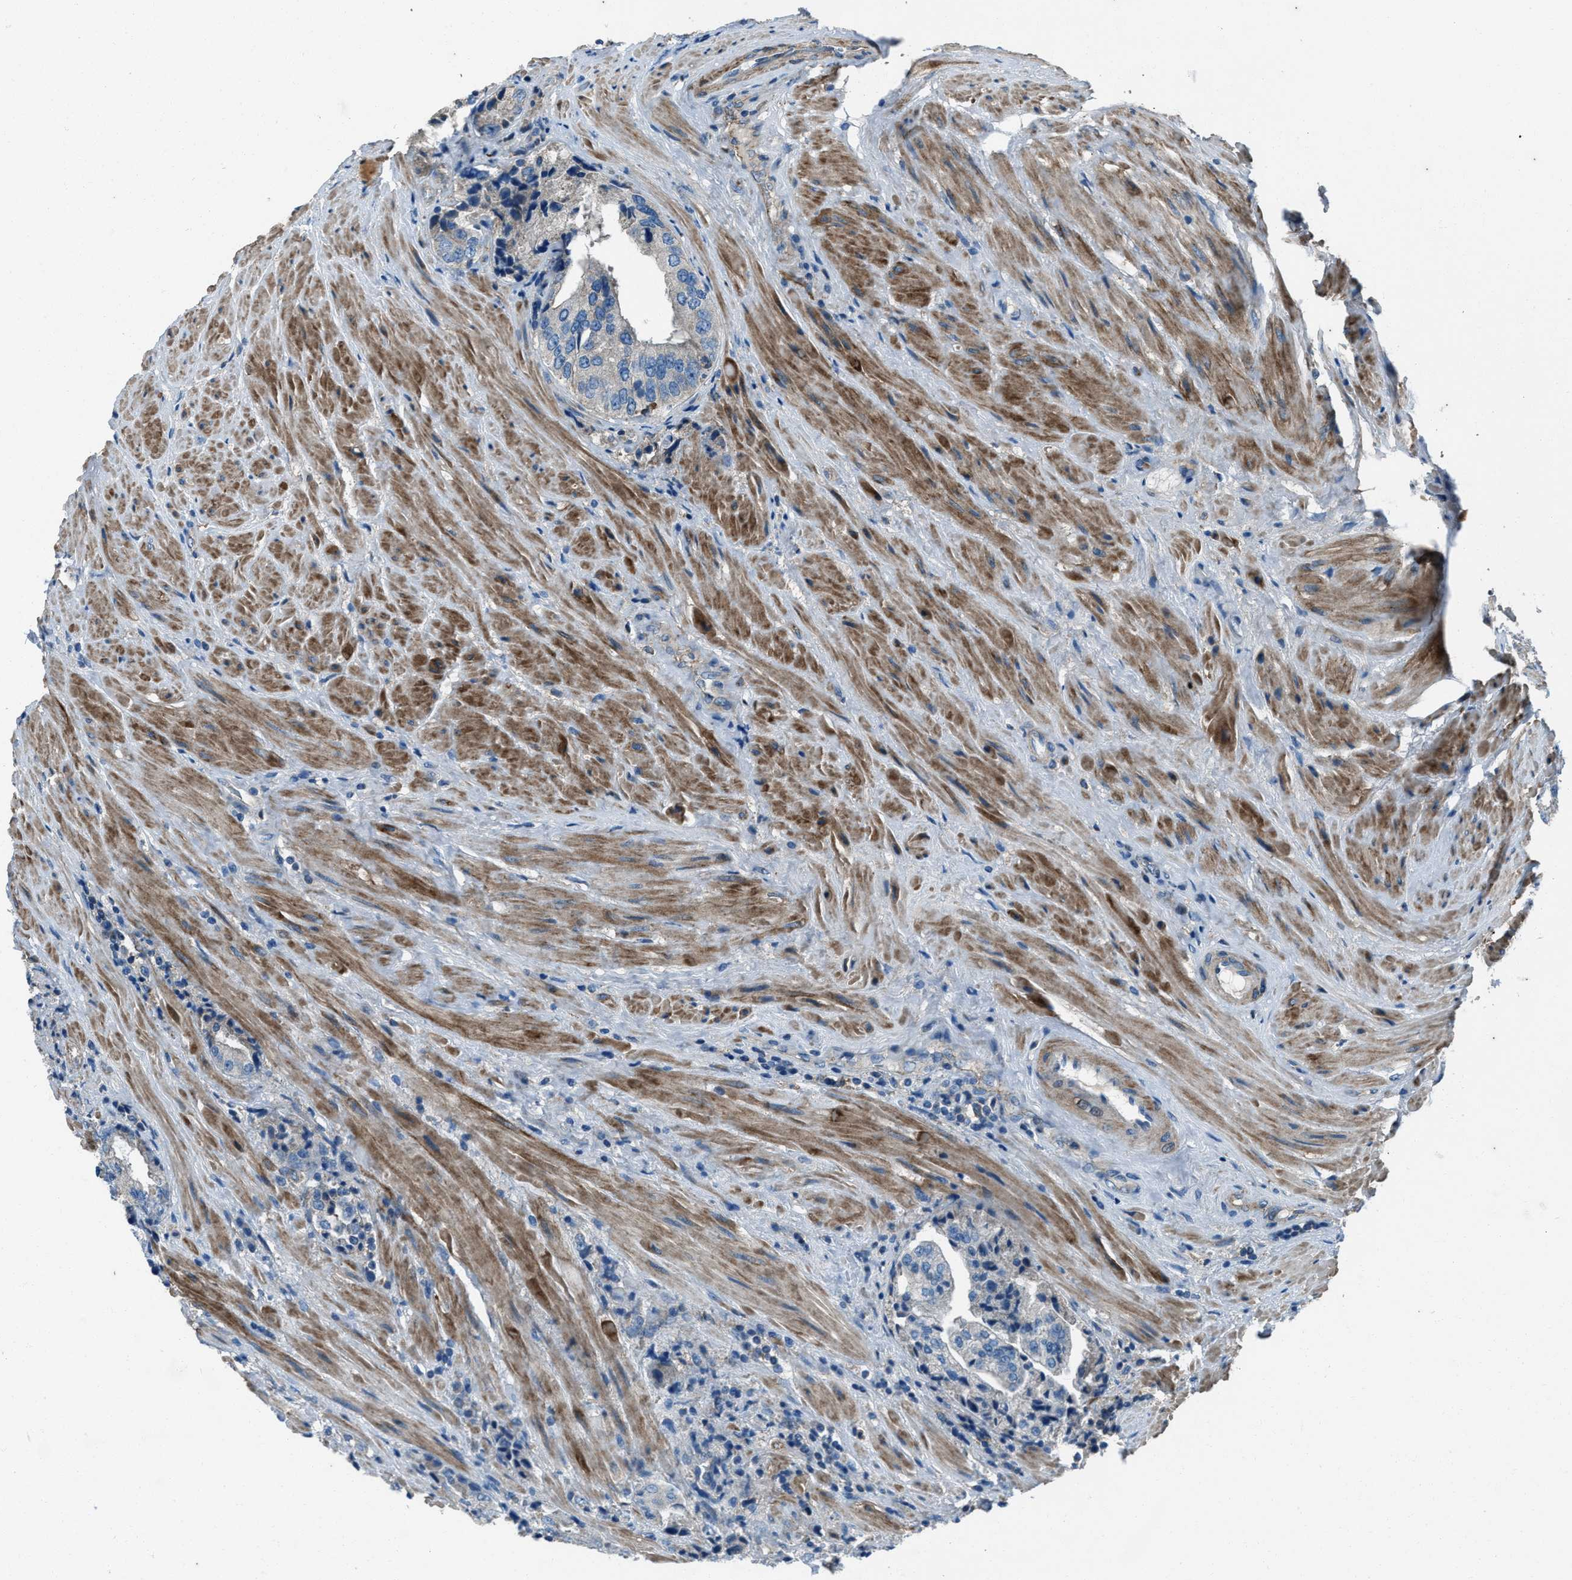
{"staining": {"intensity": "negative", "quantity": "none", "location": "none"}, "tissue": "prostate cancer", "cell_type": "Tumor cells", "image_type": "cancer", "snomed": [{"axis": "morphology", "description": "Adenocarcinoma, High grade"}, {"axis": "topography", "description": "Prostate"}], "caption": "There is no significant expression in tumor cells of prostate cancer (high-grade adenocarcinoma). (DAB immunohistochemistry, high magnification).", "gene": "SVIL", "patient": {"sex": "male", "age": 61}}